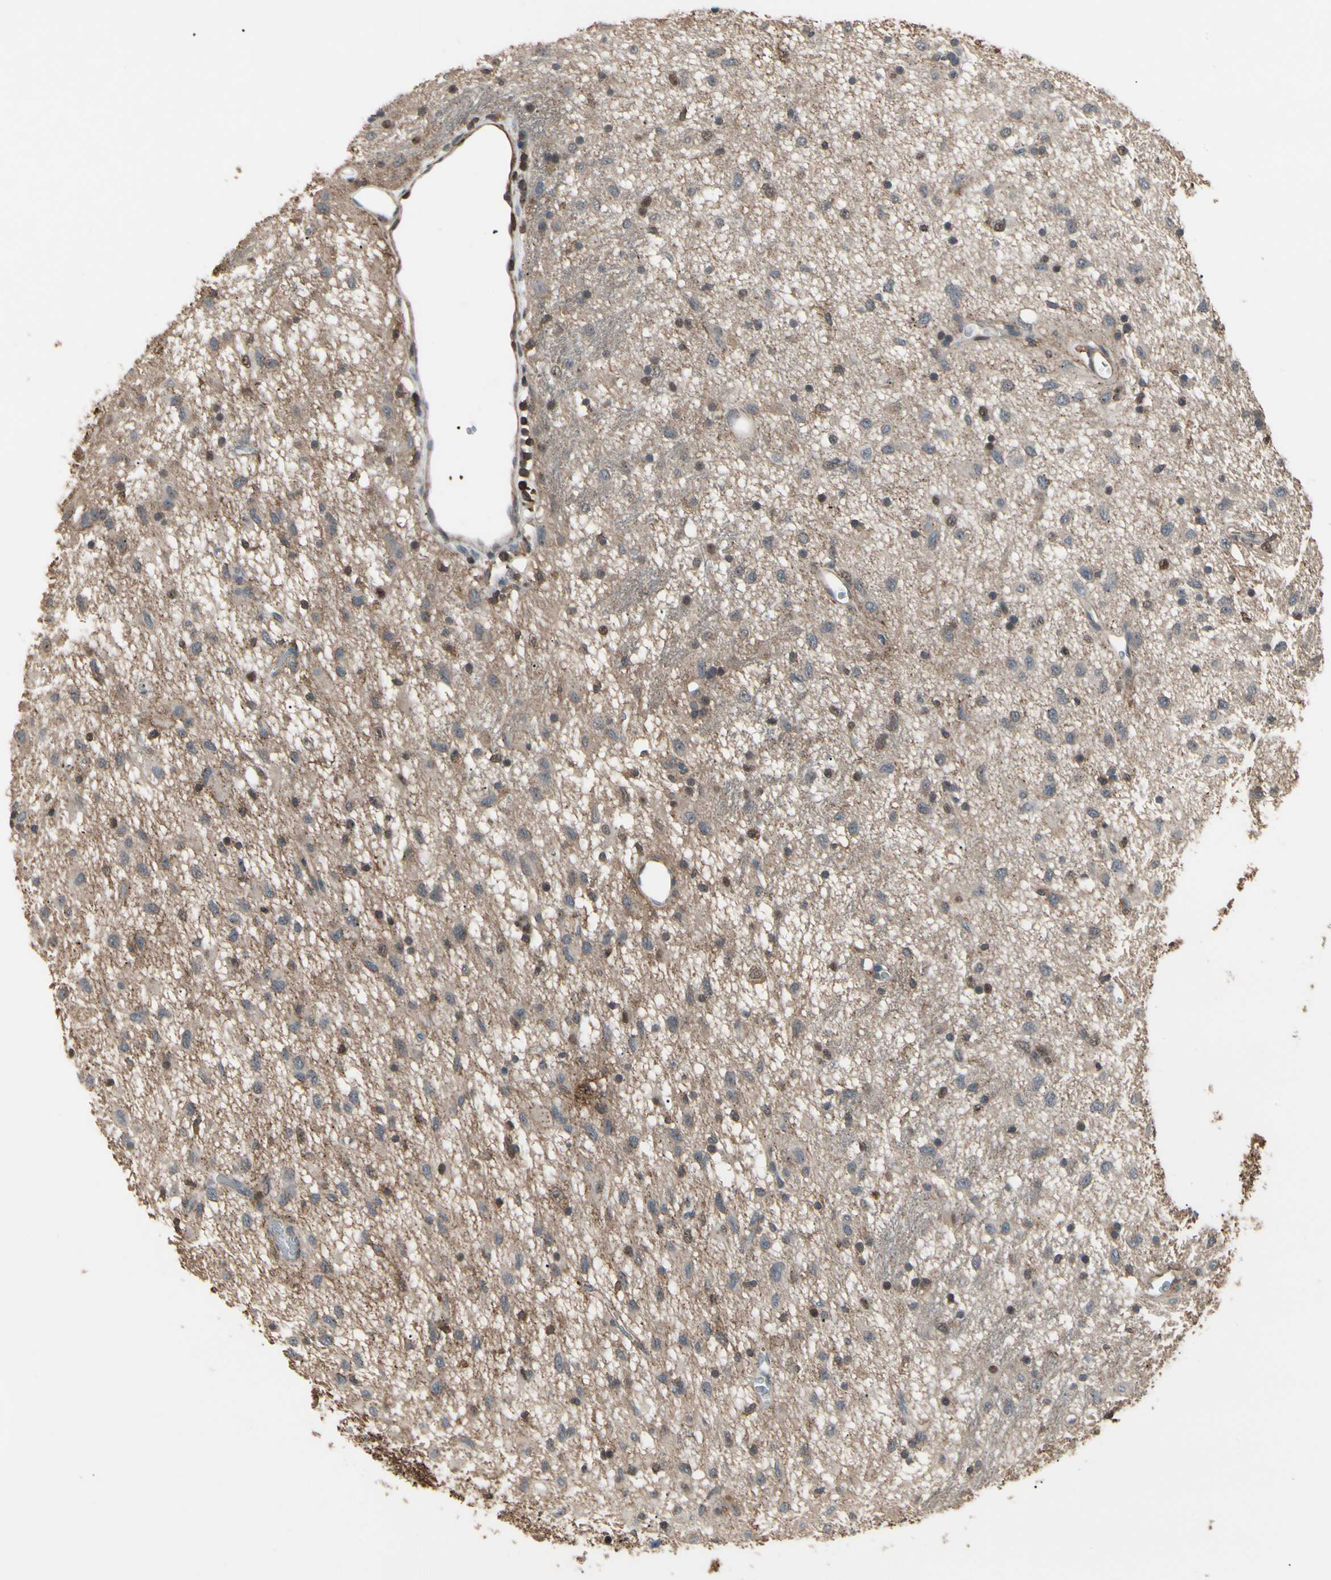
{"staining": {"intensity": "weak", "quantity": "<25%", "location": "cytoplasmic/membranous"}, "tissue": "glioma", "cell_type": "Tumor cells", "image_type": "cancer", "snomed": [{"axis": "morphology", "description": "Glioma, malignant, Low grade"}, {"axis": "topography", "description": "Brain"}], "caption": "Immunohistochemistry image of neoplastic tissue: human glioma stained with DAB reveals no significant protein expression in tumor cells.", "gene": "MAPK13", "patient": {"sex": "male", "age": 77}}